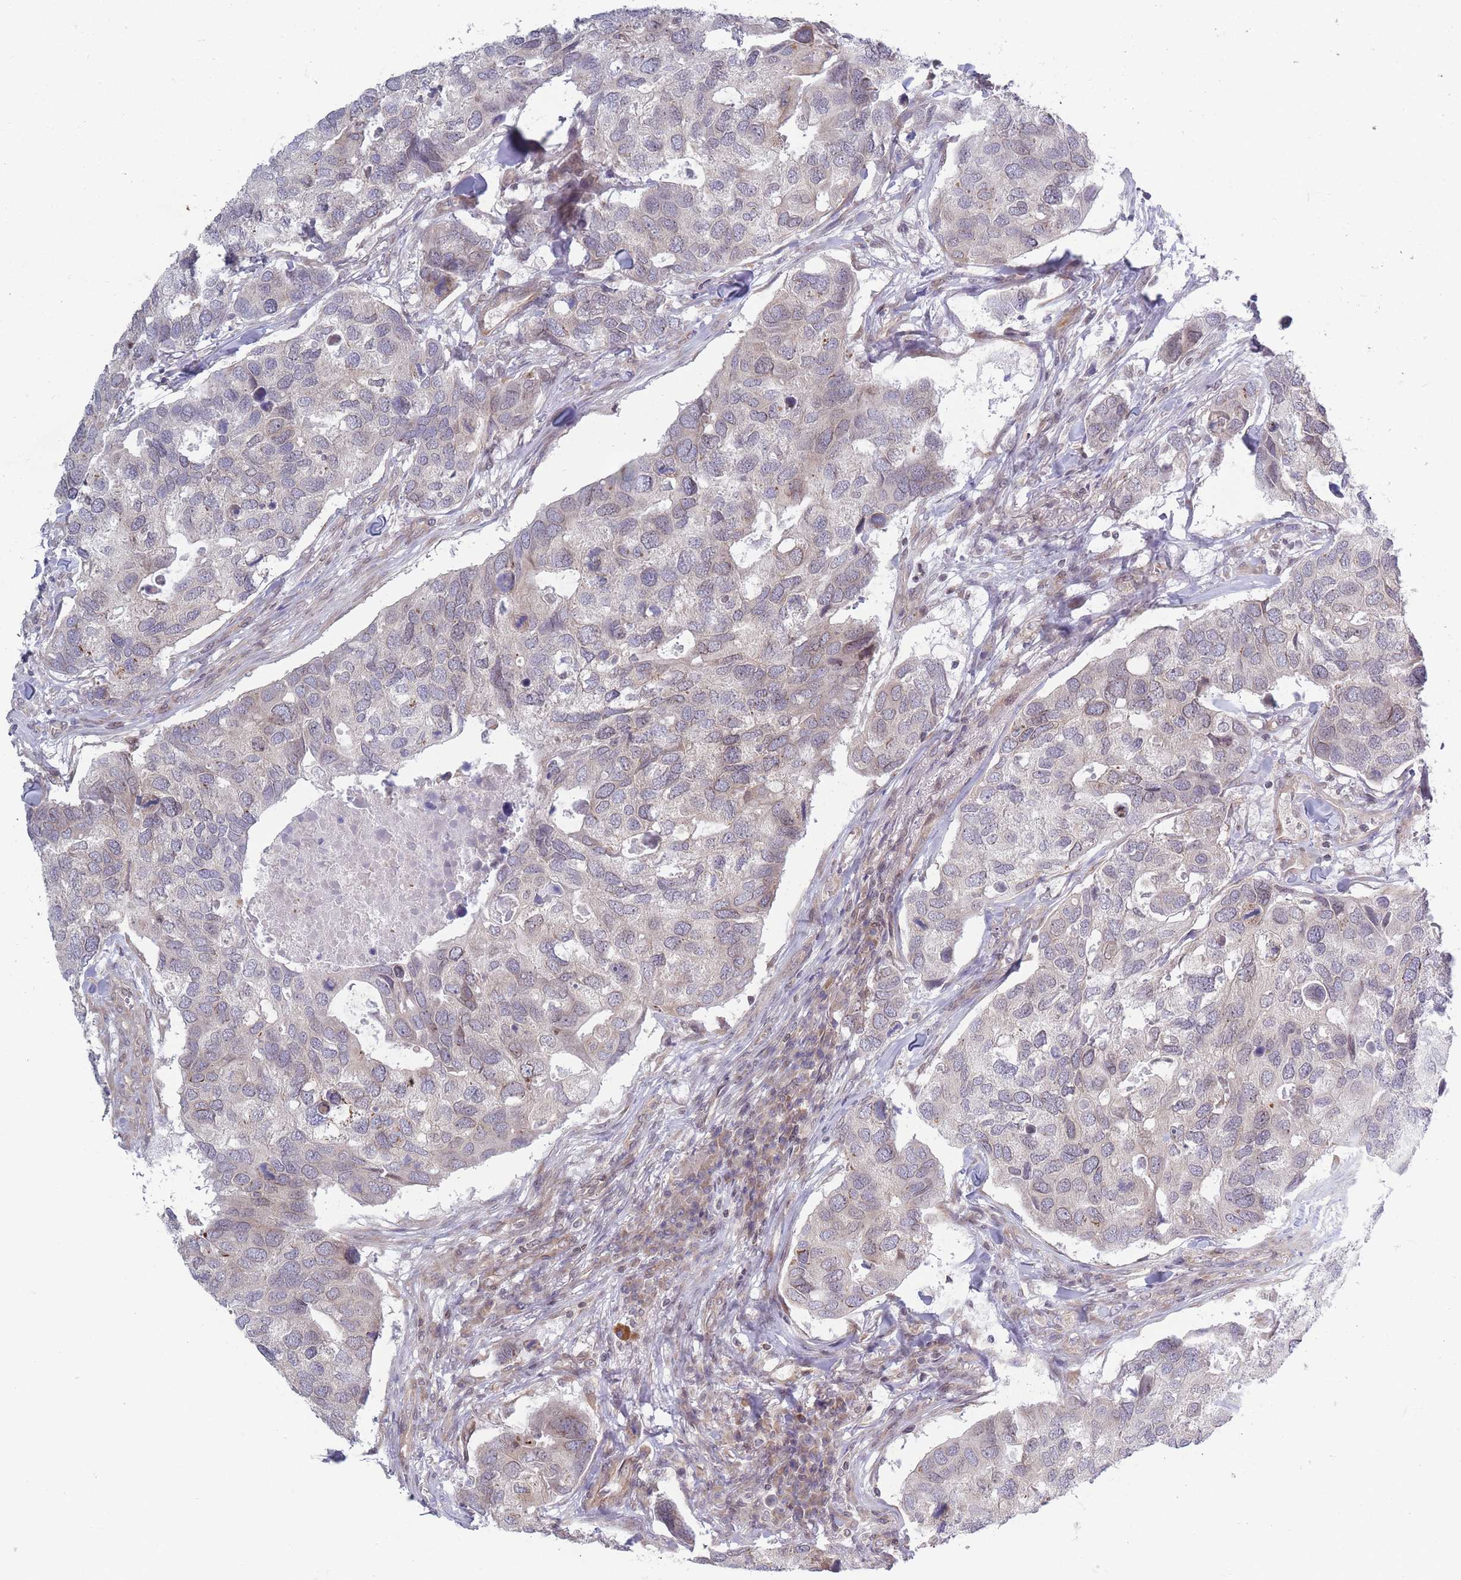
{"staining": {"intensity": "weak", "quantity": "<25%", "location": "cytoplasmic/membranous"}, "tissue": "breast cancer", "cell_type": "Tumor cells", "image_type": "cancer", "snomed": [{"axis": "morphology", "description": "Duct carcinoma"}, {"axis": "topography", "description": "Breast"}], "caption": "Tumor cells are negative for protein expression in human breast cancer (infiltrating ductal carcinoma).", "gene": "VRK2", "patient": {"sex": "female", "age": 83}}